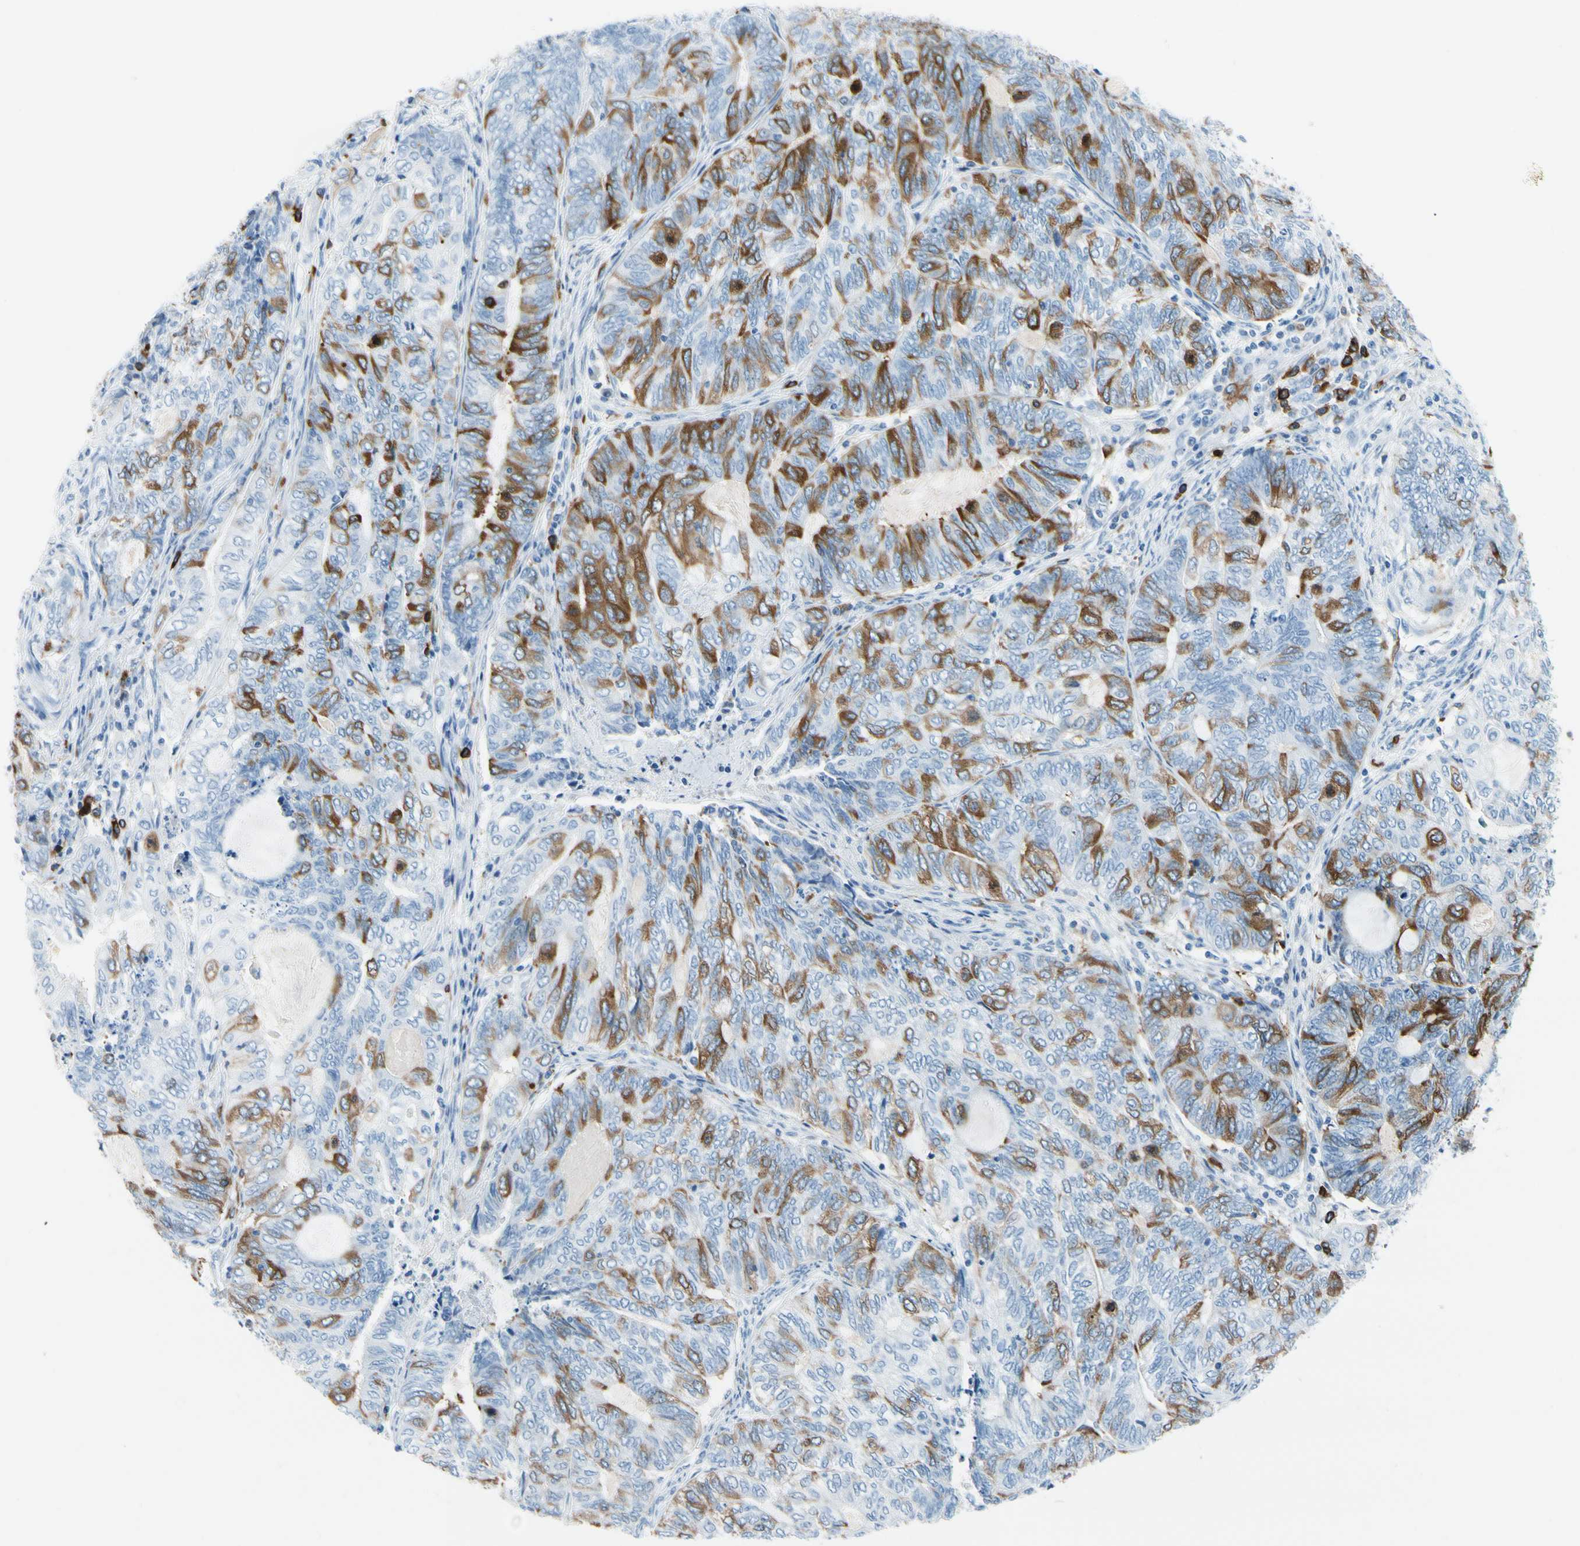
{"staining": {"intensity": "moderate", "quantity": "25%-75%", "location": "cytoplasmic/membranous"}, "tissue": "endometrial cancer", "cell_type": "Tumor cells", "image_type": "cancer", "snomed": [{"axis": "morphology", "description": "Adenocarcinoma, NOS"}, {"axis": "topography", "description": "Uterus"}, {"axis": "topography", "description": "Endometrium"}], "caption": "Immunohistochemical staining of human endometrial cancer (adenocarcinoma) demonstrates medium levels of moderate cytoplasmic/membranous expression in about 25%-75% of tumor cells. The staining was performed using DAB (3,3'-diaminobenzidine), with brown indicating positive protein expression. Nuclei are stained blue with hematoxylin.", "gene": "TACC3", "patient": {"sex": "female", "age": 70}}